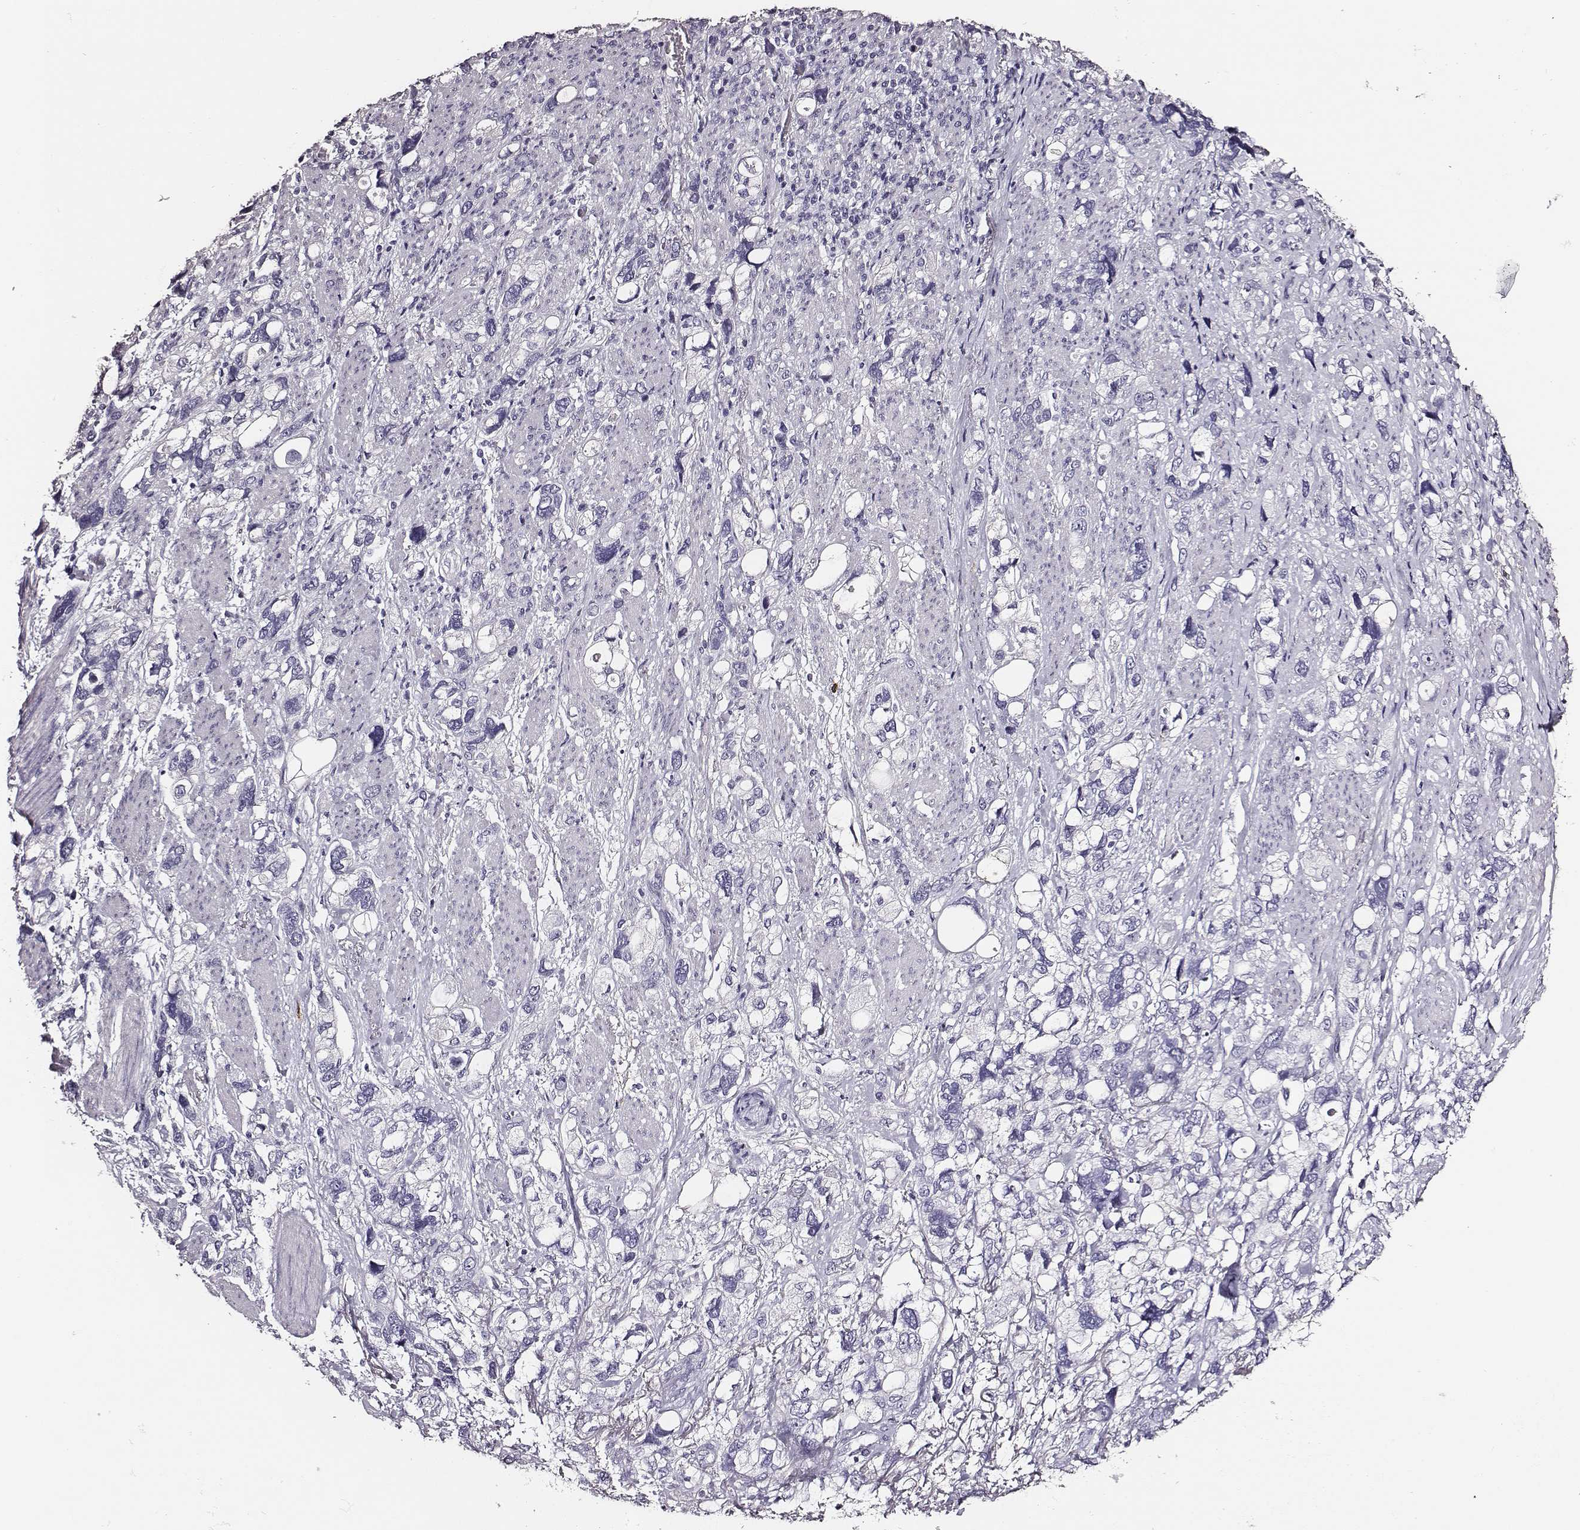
{"staining": {"intensity": "negative", "quantity": "none", "location": "none"}, "tissue": "stomach cancer", "cell_type": "Tumor cells", "image_type": "cancer", "snomed": [{"axis": "morphology", "description": "Adenocarcinoma, NOS"}, {"axis": "topography", "description": "Stomach, upper"}], "caption": "Human stomach cancer (adenocarcinoma) stained for a protein using immunohistochemistry (IHC) demonstrates no positivity in tumor cells.", "gene": "DPEP1", "patient": {"sex": "female", "age": 81}}